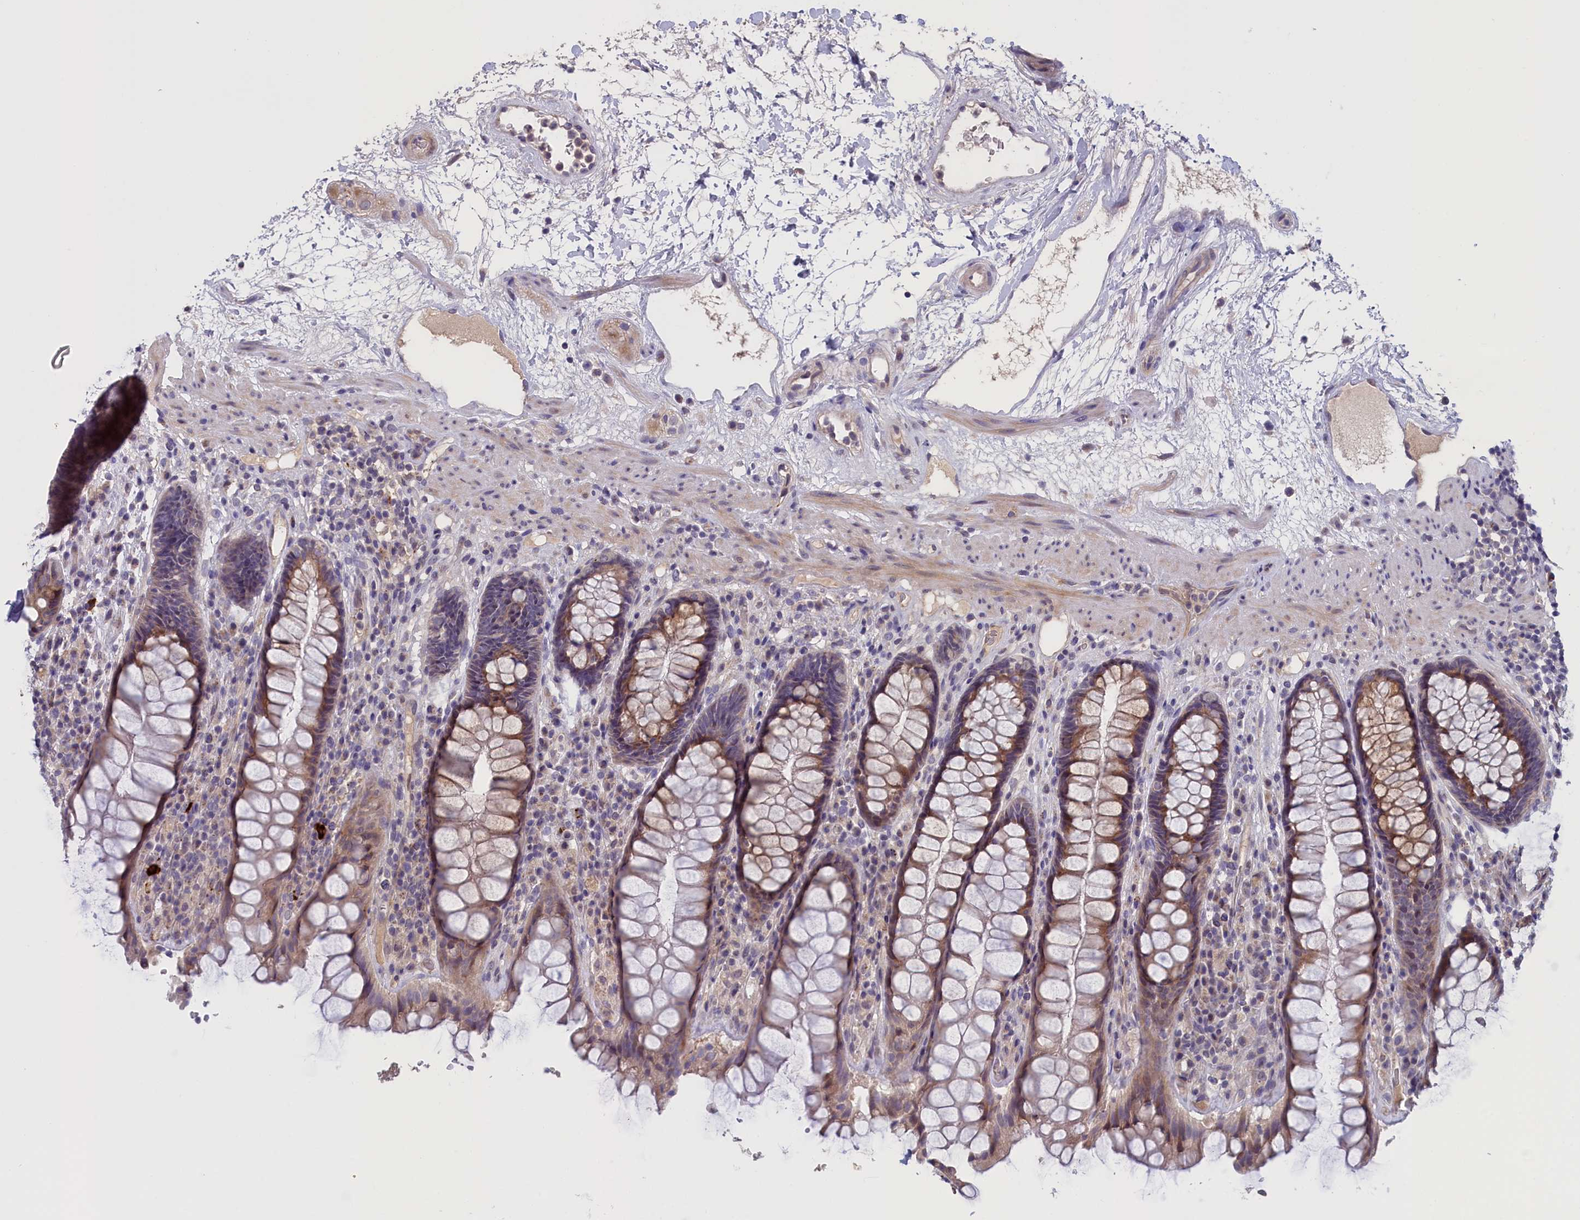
{"staining": {"intensity": "moderate", "quantity": "25%-75%", "location": "cytoplasmic/membranous"}, "tissue": "rectum", "cell_type": "Glandular cells", "image_type": "normal", "snomed": [{"axis": "morphology", "description": "Normal tissue, NOS"}, {"axis": "topography", "description": "Rectum"}], "caption": "Immunohistochemical staining of benign human rectum demonstrates medium levels of moderate cytoplasmic/membranous expression in approximately 25%-75% of glandular cells.", "gene": "IGFALS", "patient": {"sex": "male", "age": 64}}